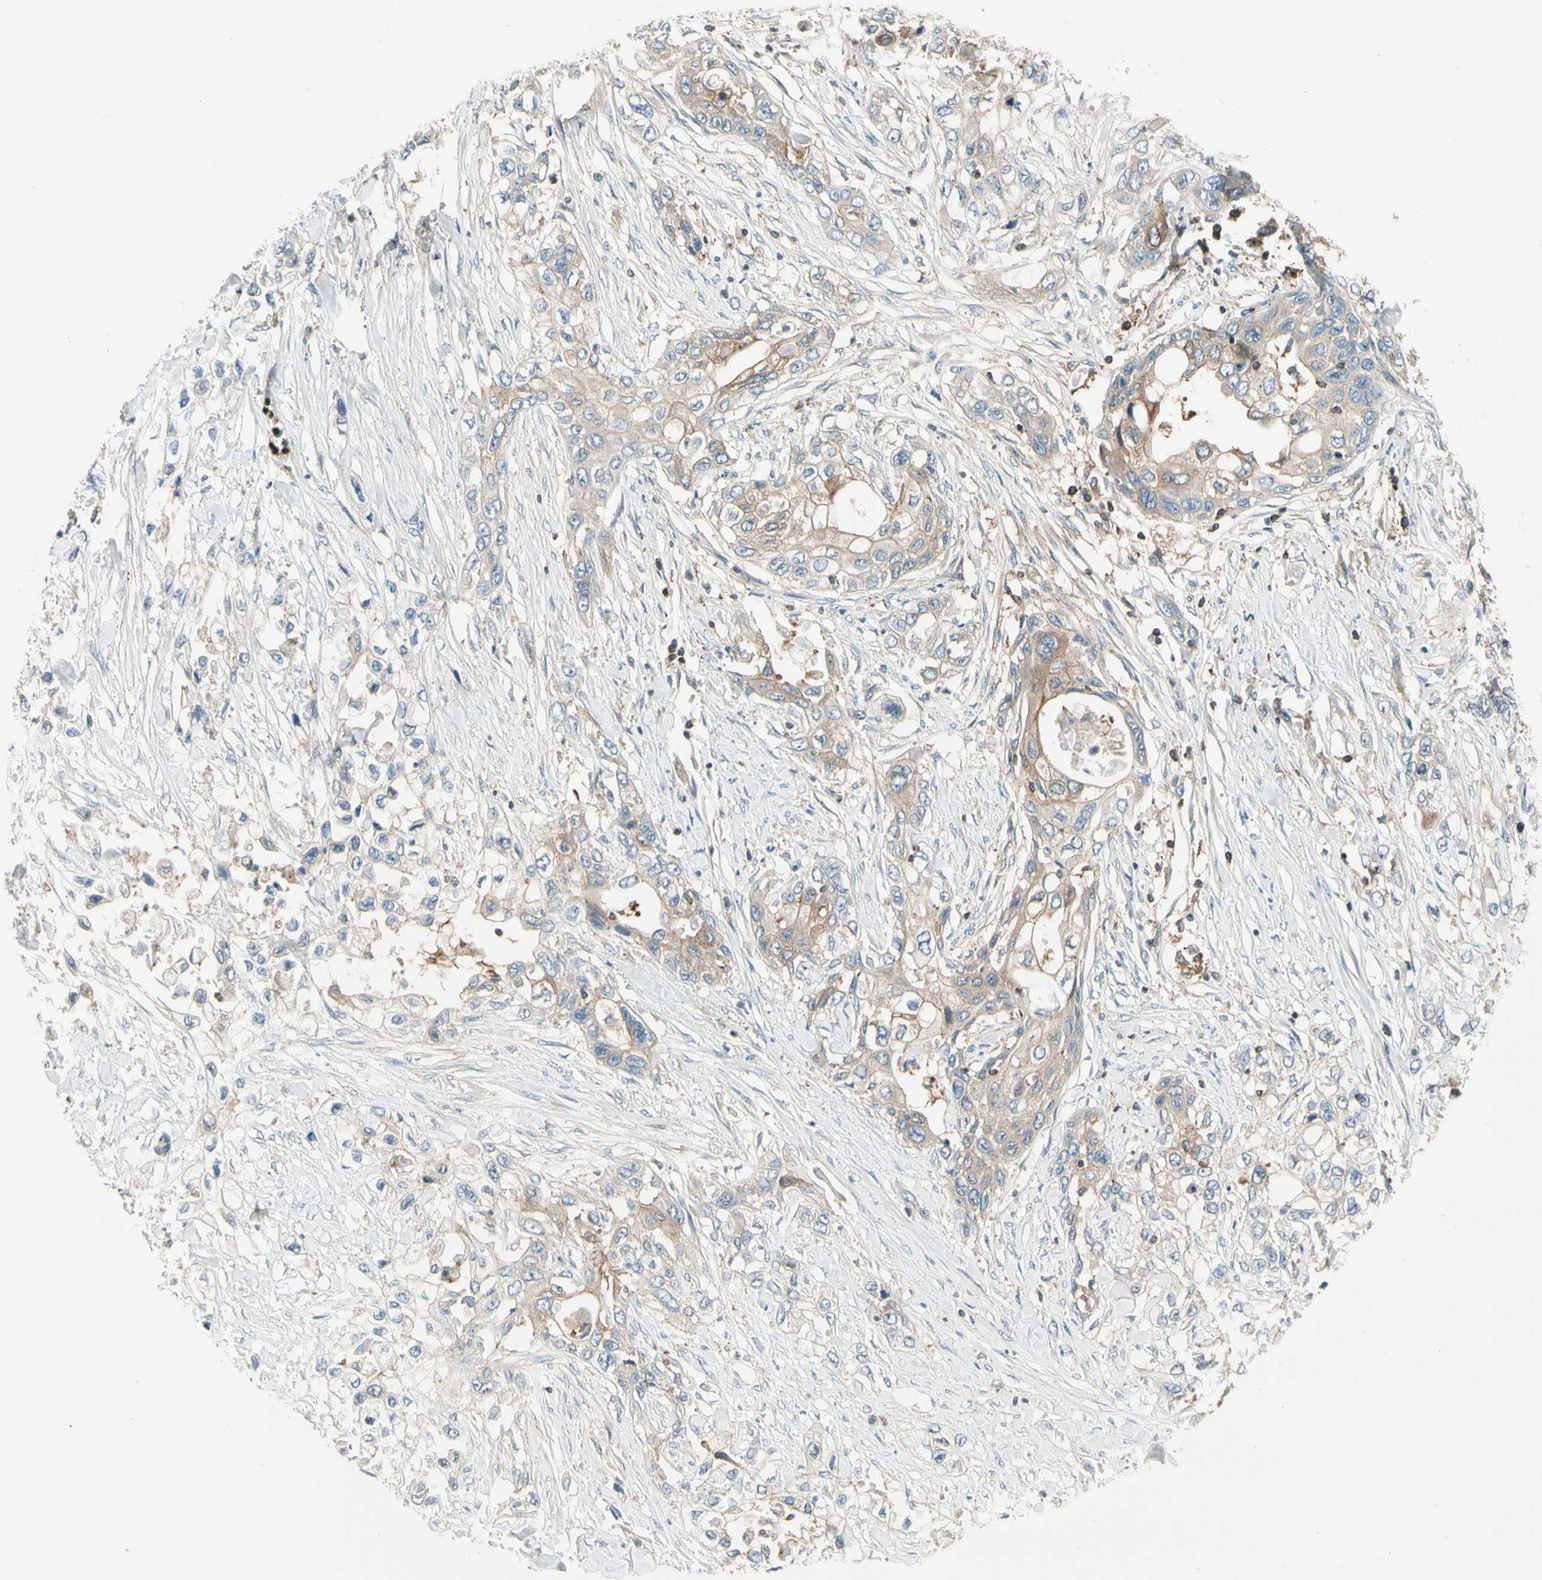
{"staining": {"intensity": "weak", "quantity": "25%-75%", "location": "cytoplasmic/membranous"}, "tissue": "pancreatic cancer", "cell_type": "Tumor cells", "image_type": "cancer", "snomed": [{"axis": "morphology", "description": "Adenocarcinoma, NOS"}, {"axis": "topography", "description": "Pancreas"}], "caption": "Immunohistochemical staining of pancreatic adenocarcinoma reveals weak cytoplasmic/membranous protein expression in approximately 25%-75% of tumor cells.", "gene": "CAPZA2", "patient": {"sex": "female", "age": 70}}